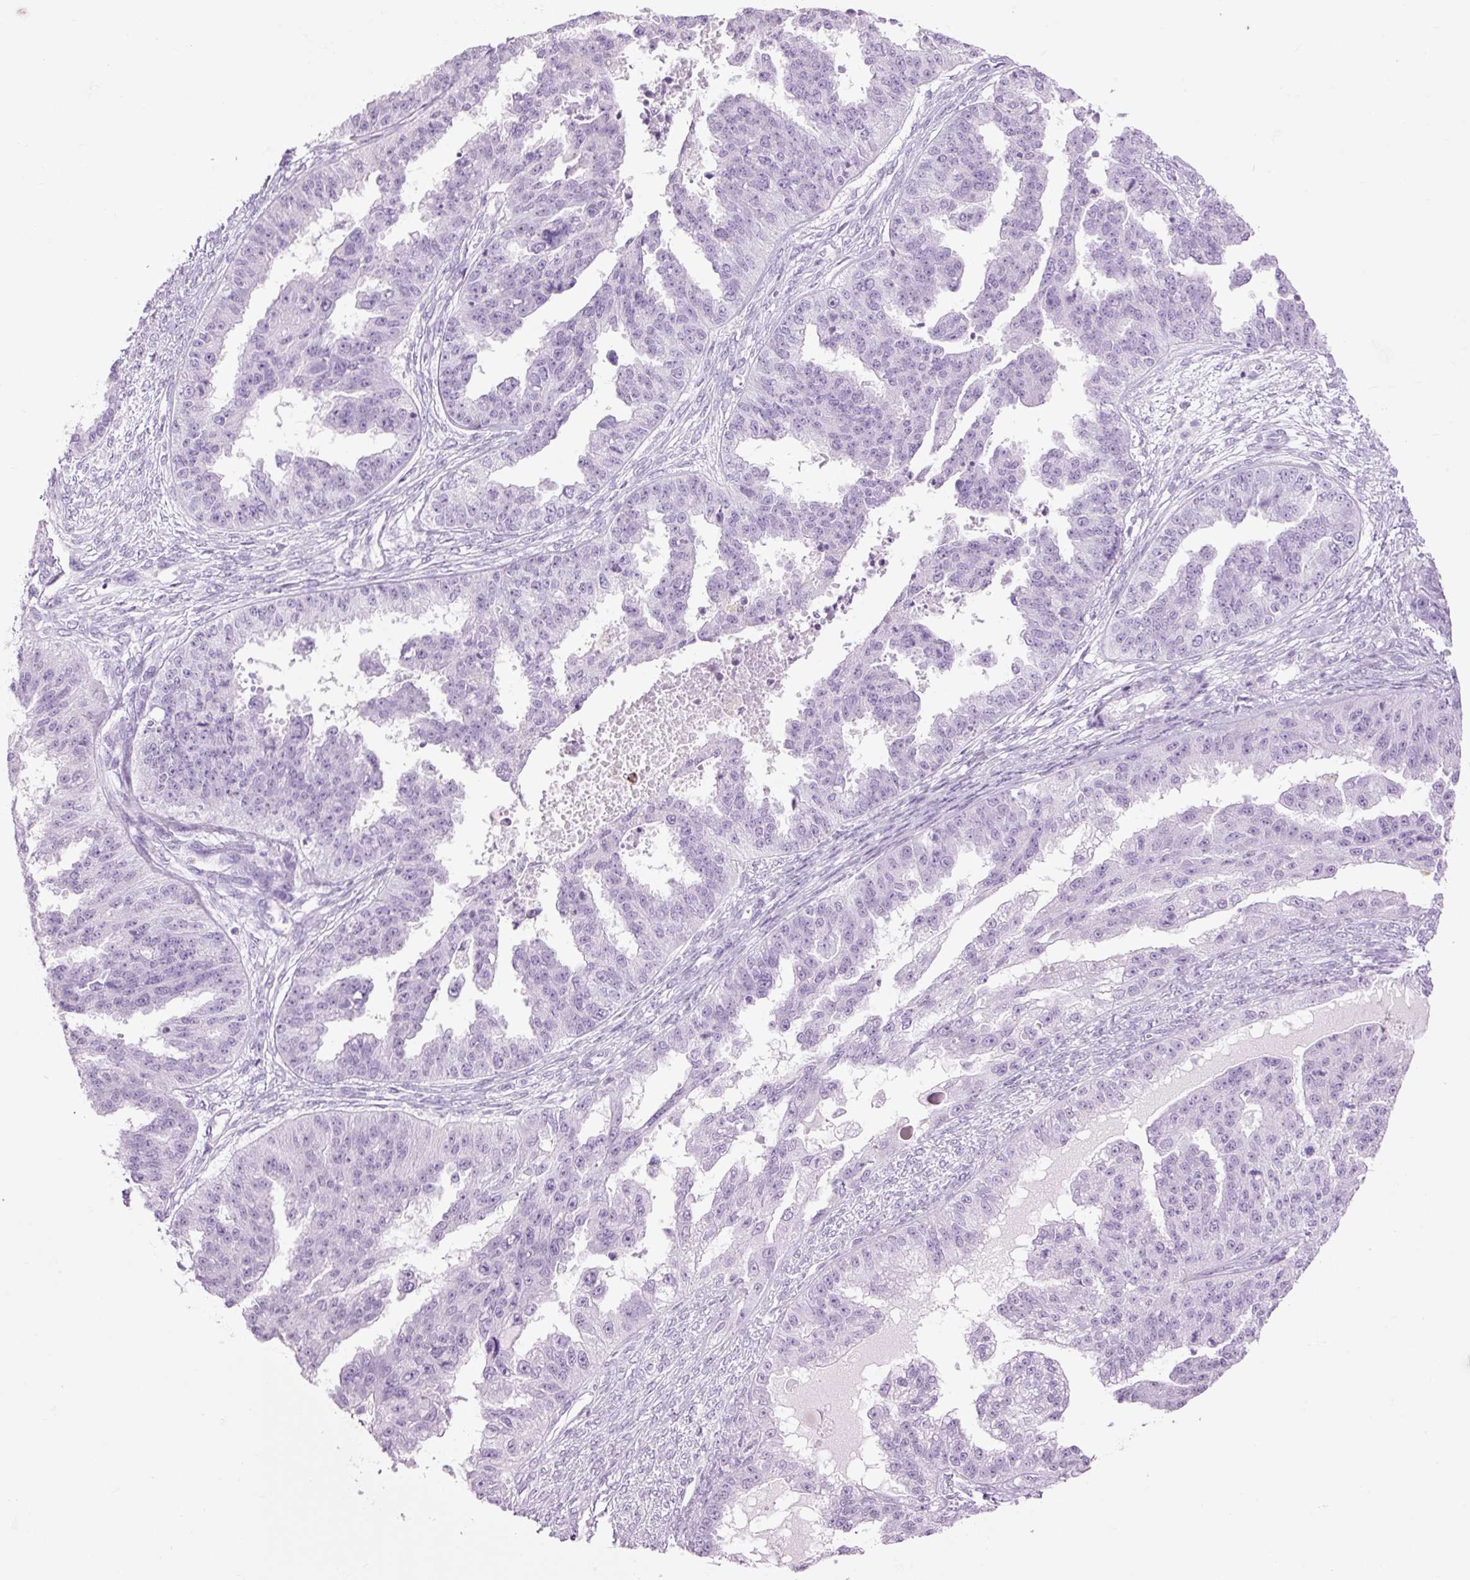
{"staining": {"intensity": "negative", "quantity": "none", "location": "none"}, "tissue": "ovarian cancer", "cell_type": "Tumor cells", "image_type": "cancer", "snomed": [{"axis": "morphology", "description": "Cystadenocarcinoma, serous, NOS"}, {"axis": "topography", "description": "Ovary"}], "caption": "Immunohistochemical staining of human ovarian cancer (serous cystadenocarcinoma) reveals no significant positivity in tumor cells.", "gene": "LYZ", "patient": {"sex": "female", "age": 58}}